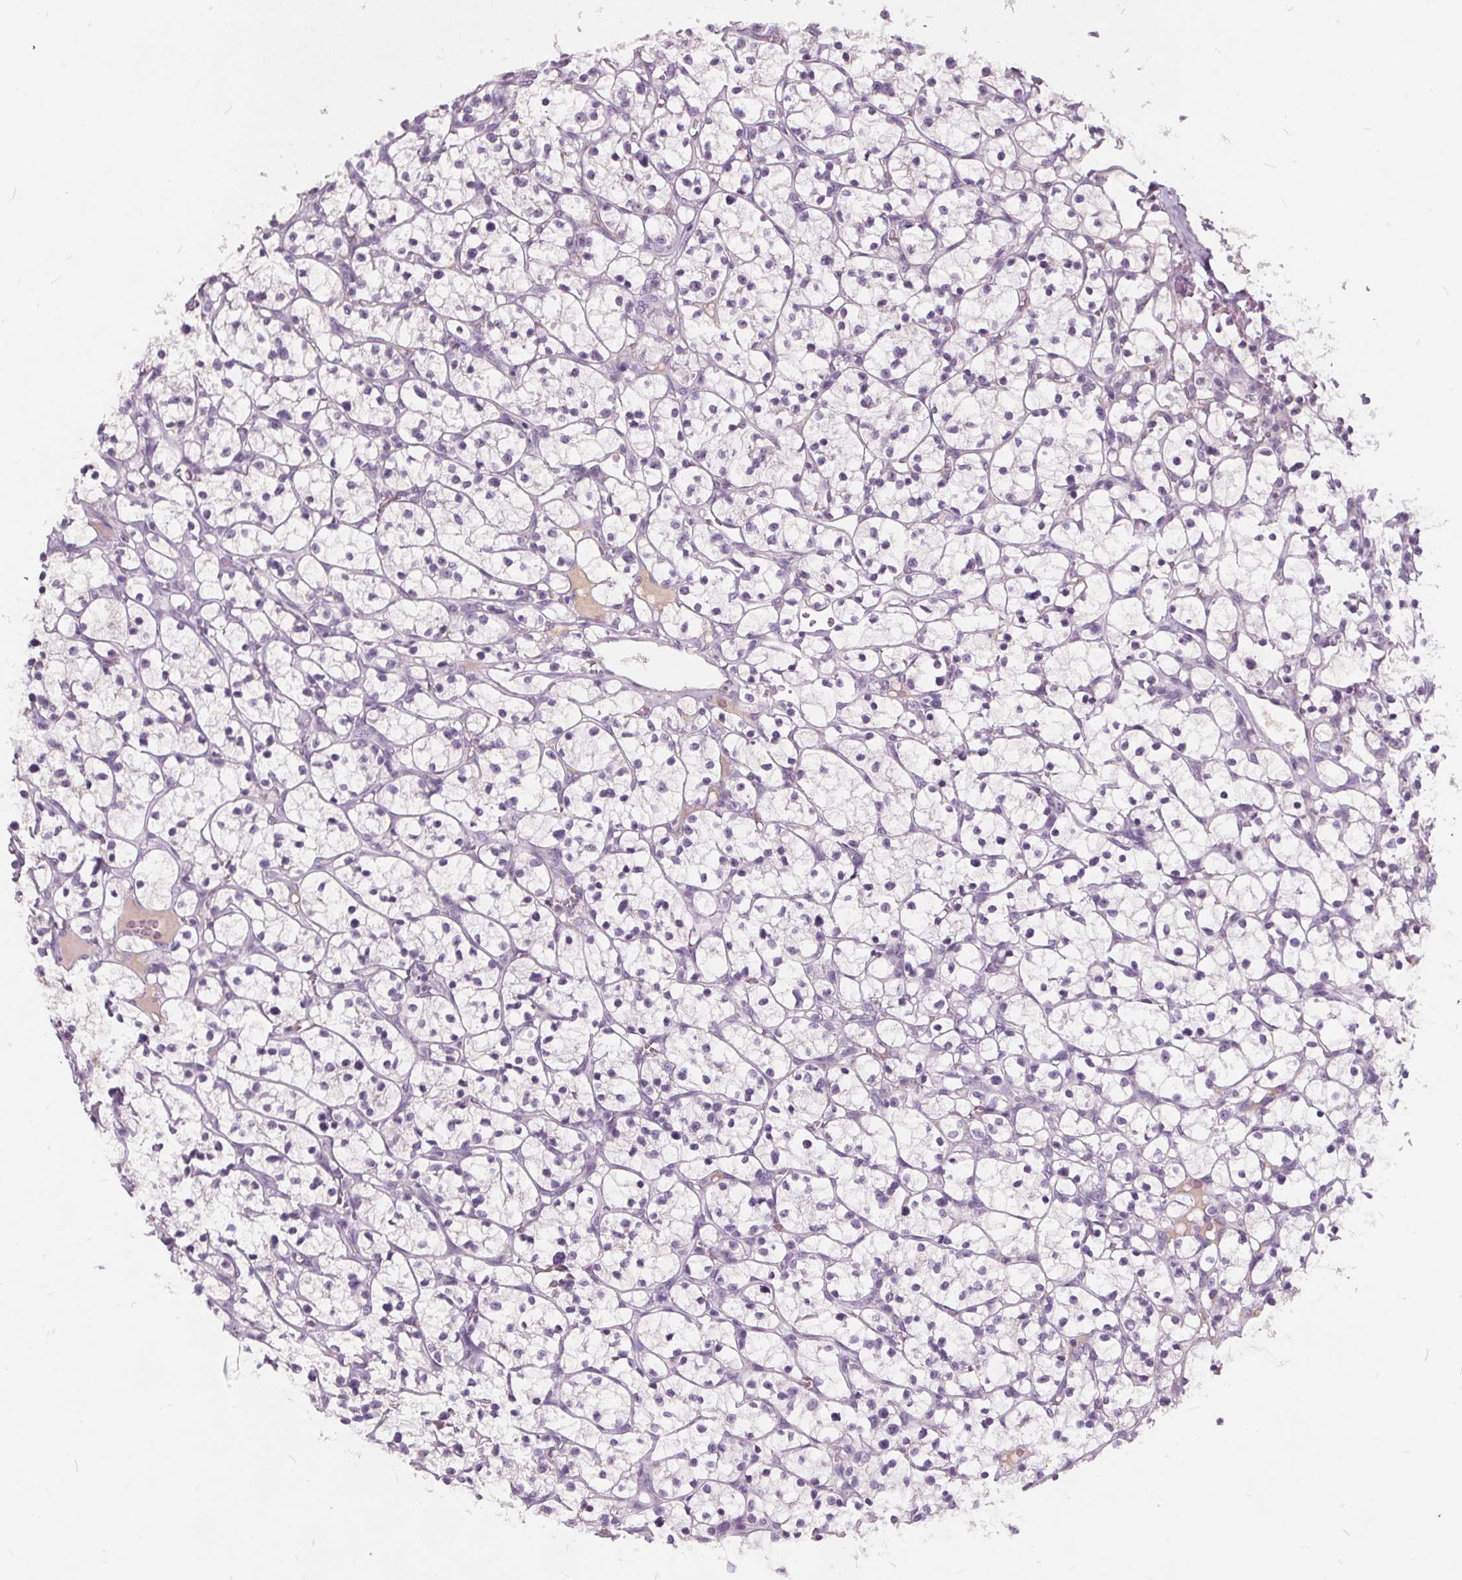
{"staining": {"intensity": "negative", "quantity": "none", "location": "none"}, "tissue": "renal cancer", "cell_type": "Tumor cells", "image_type": "cancer", "snomed": [{"axis": "morphology", "description": "Adenocarcinoma, NOS"}, {"axis": "topography", "description": "Kidney"}], "caption": "This is an immunohistochemistry (IHC) photomicrograph of human adenocarcinoma (renal). There is no expression in tumor cells.", "gene": "PLA2G2E", "patient": {"sex": "female", "age": 64}}